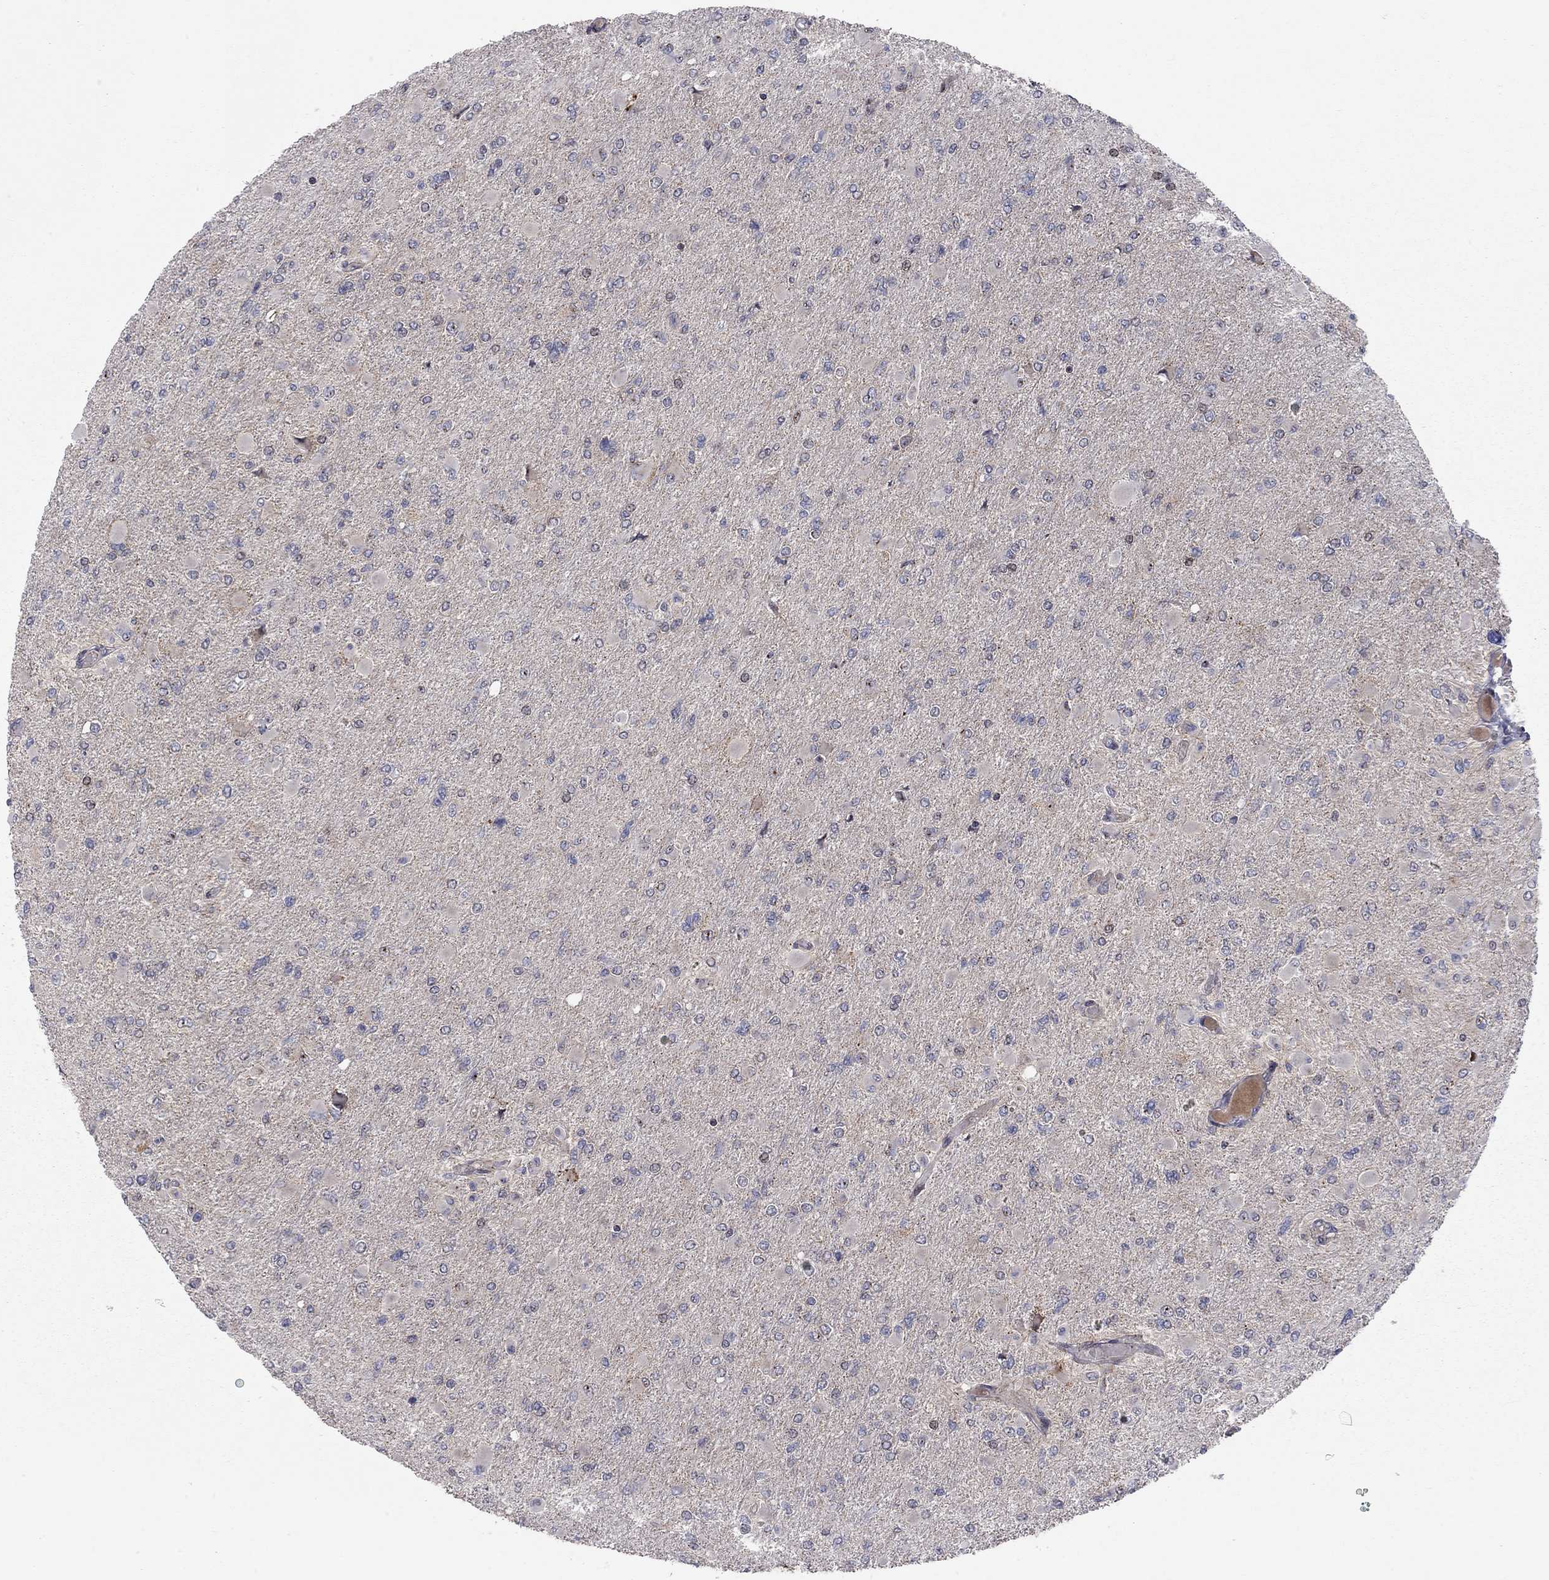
{"staining": {"intensity": "negative", "quantity": "none", "location": "none"}, "tissue": "glioma", "cell_type": "Tumor cells", "image_type": "cancer", "snomed": [{"axis": "morphology", "description": "Glioma, malignant, High grade"}, {"axis": "topography", "description": "Cerebral cortex"}], "caption": "The micrograph demonstrates no staining of tumor cells in malignant glioma (high-grade).", "gene": "ERN2", "patient": {"sex": "female", "age": 36}}